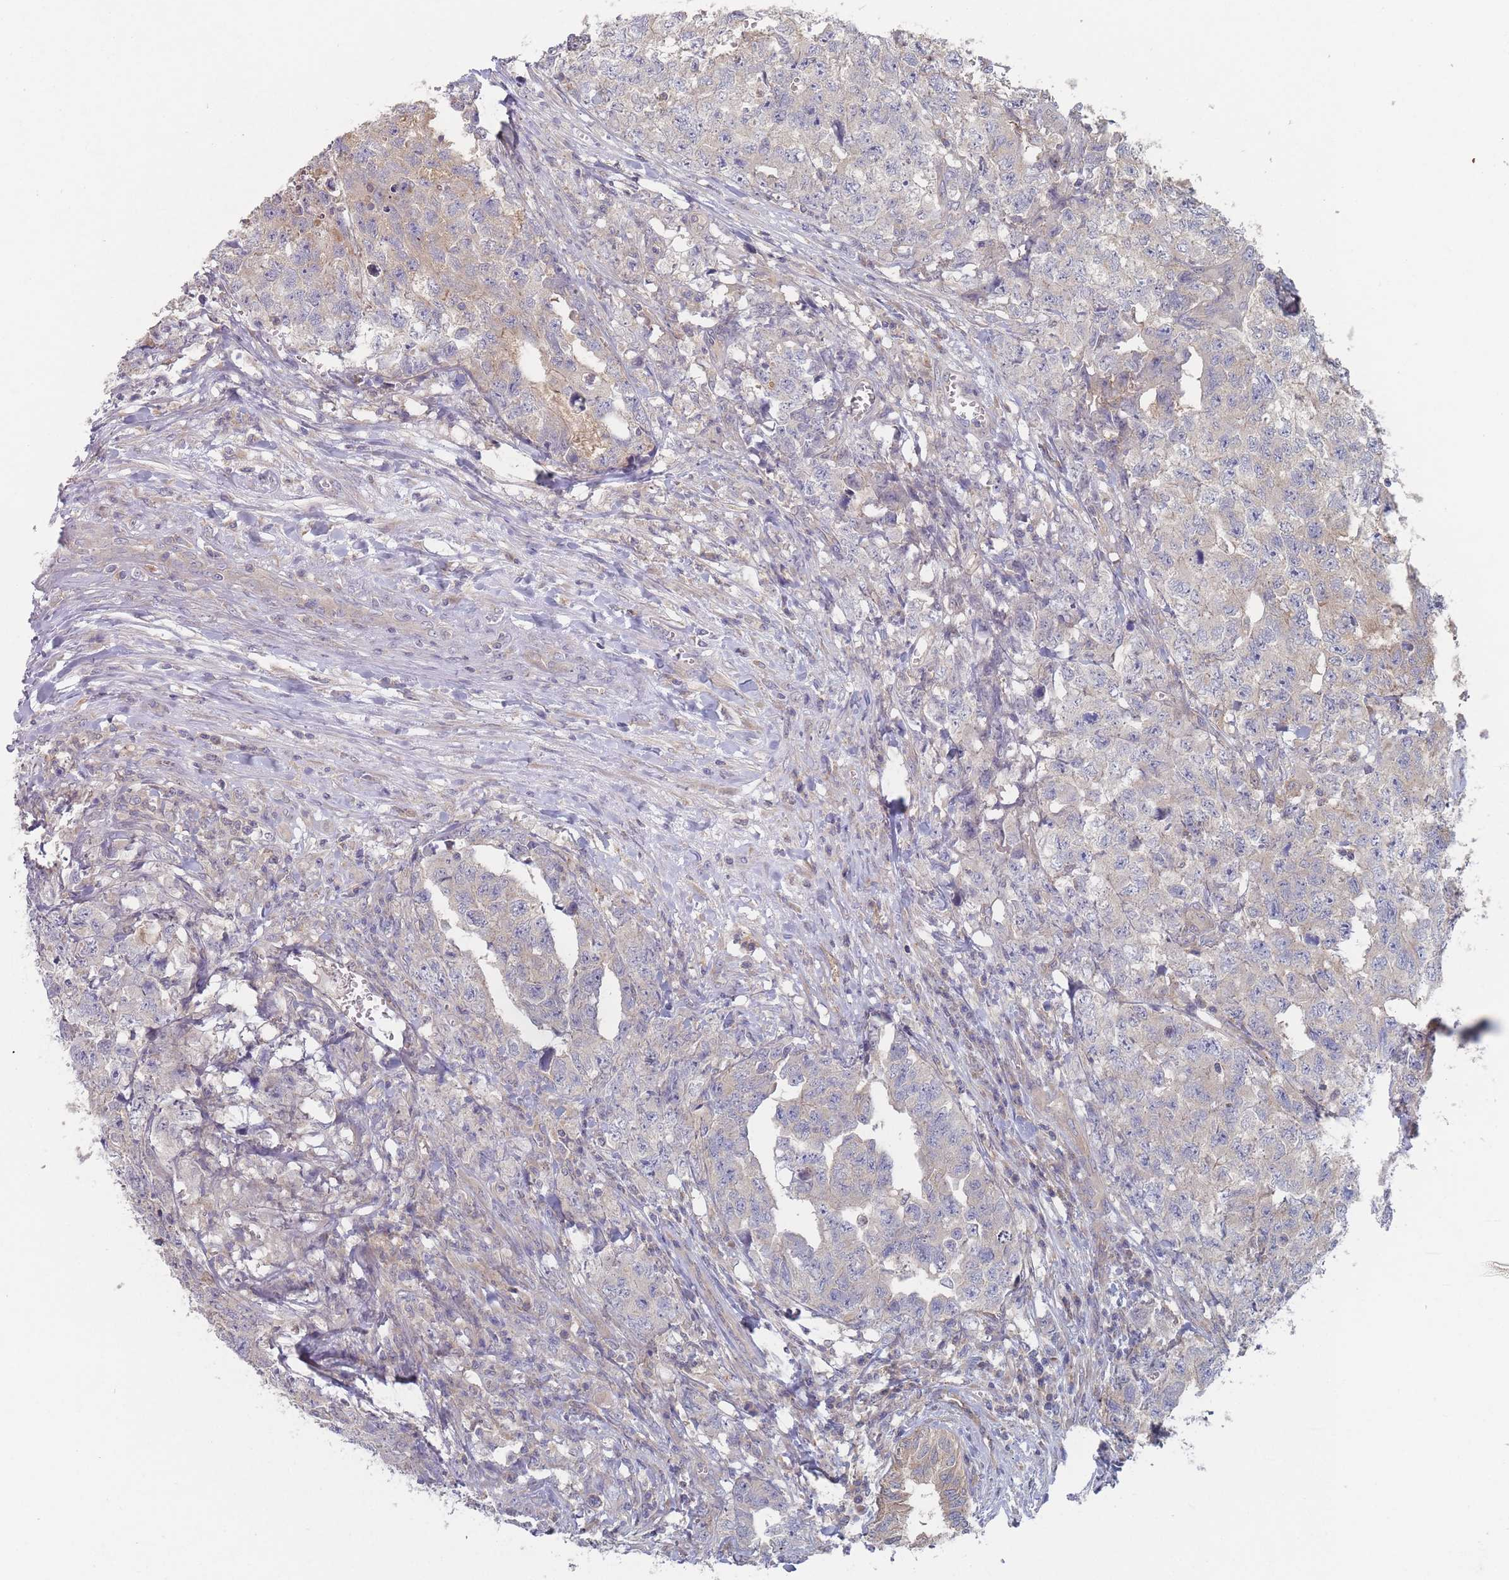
{"staining": {"intensity": "moderate", "quantity": "<25%", "location": "cytoplasmic/membranous"}, "tissue": "testis cancer", "cell_type": "Tumor cells", "image_type": "cancer", "snomed": [{"axis": "morphology", "description": "Carcinoma, Embryonal, NOS"}, {"axis": "topography", "description": "Testis"}], "caption": "IHC histopathology image of neoplastic tissue: human testis cancer (embryonal carcinoma) stained using IHC shows low levels of moderate protein expression localized specifically in the cytoplasmic/membranous of tumor cells, appearing as a cytoplasmic/membranous brown color.", "gene": "EFCC1", "patient": {"sex": "male", "age": 31}}